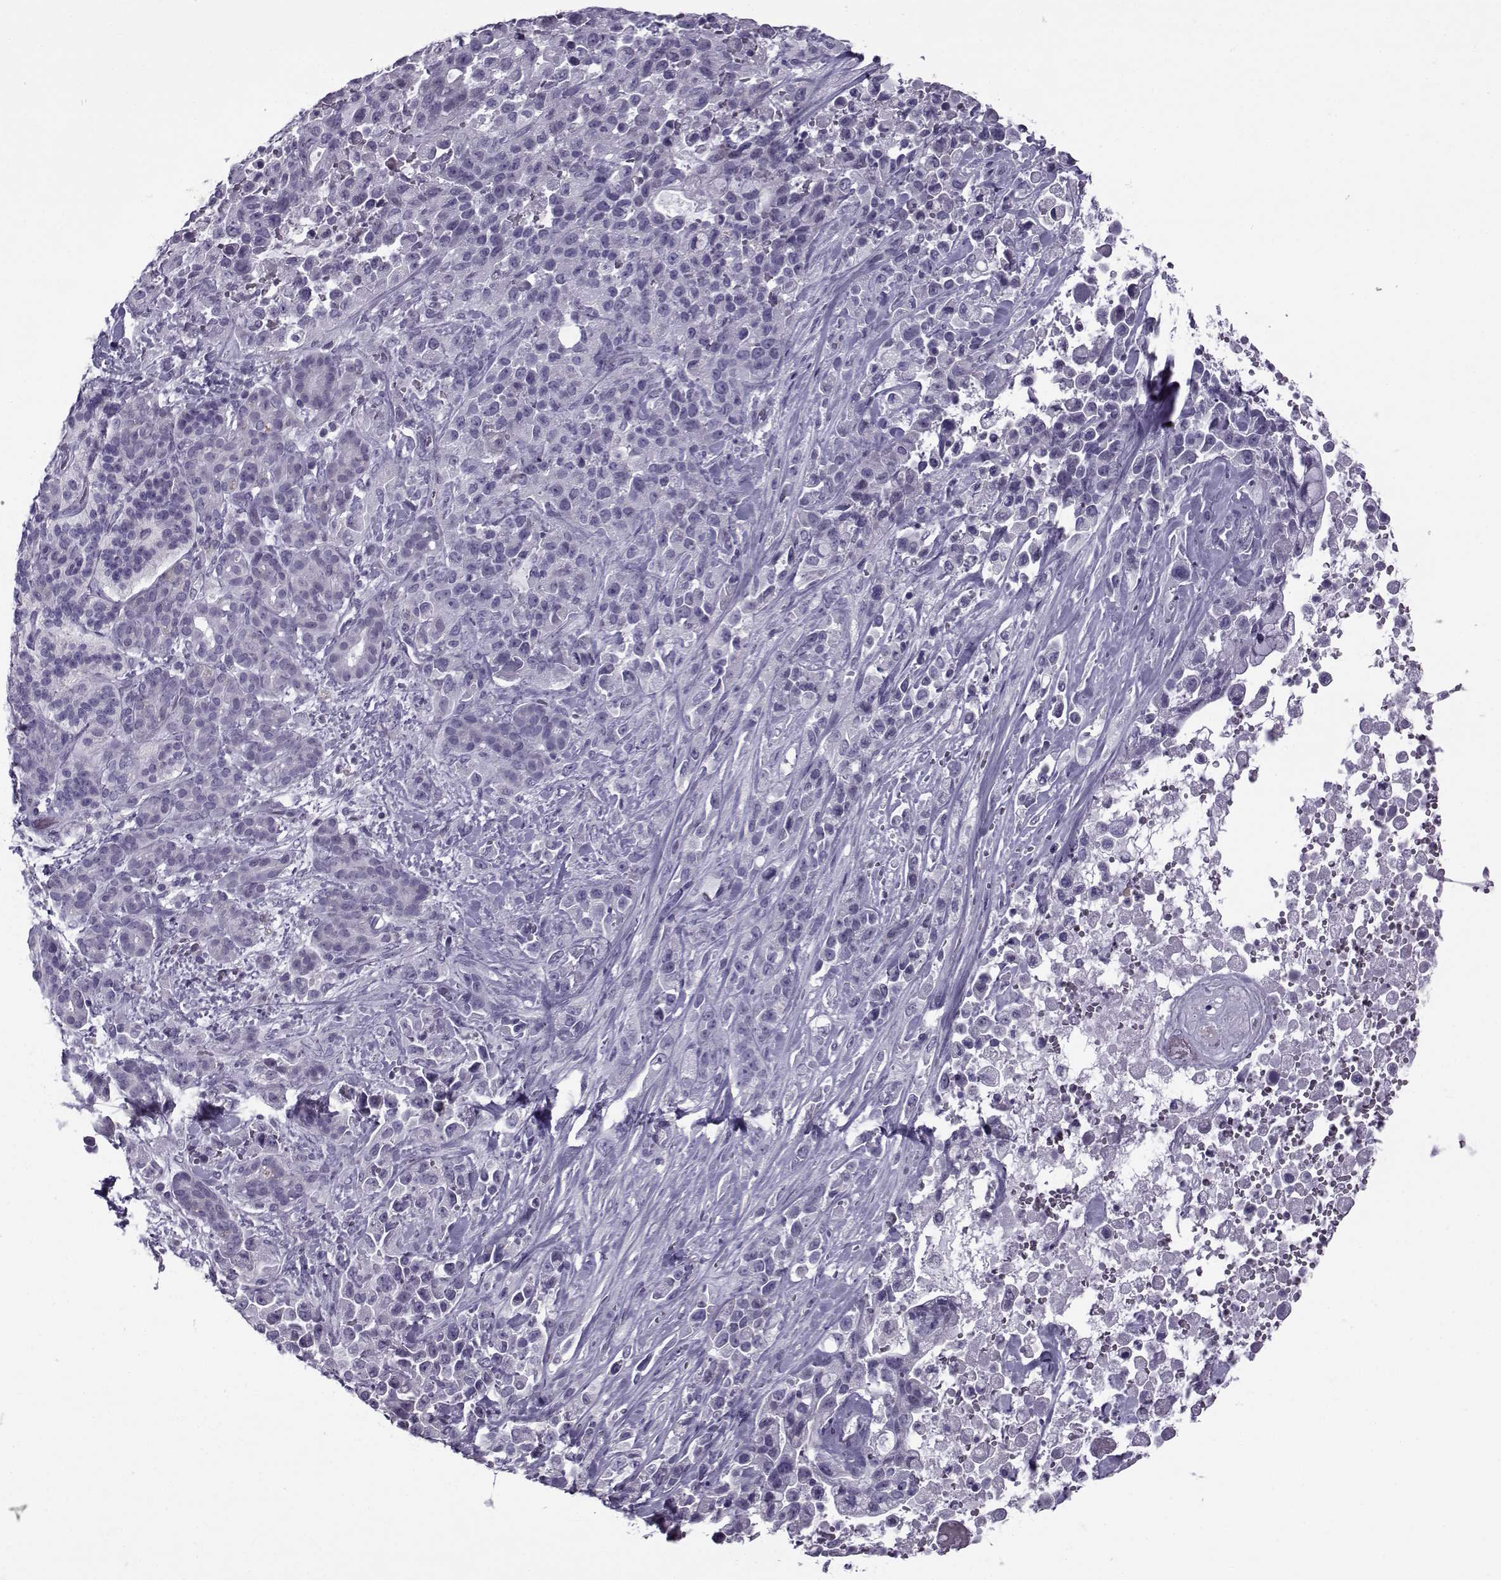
{"staining": {"intensity": "negative", "quantity": "none", "location": "none"}, "tissue": "pancreatic cancer", "cell_type": "Tumor cells", "image_type": "cancer", "snomed": [{"axis": "morphology", "description": "Adenocarcinoma, NOS"}, {"axis": "topography", "description": "Pancreas"}], "caption": "Adenocarcinoma (pancreatic) stained for a protein using IHC demonstrates no staining tumor cells.", "gene": "OIP5", "patient": {"sex": "male", "age": 44}}